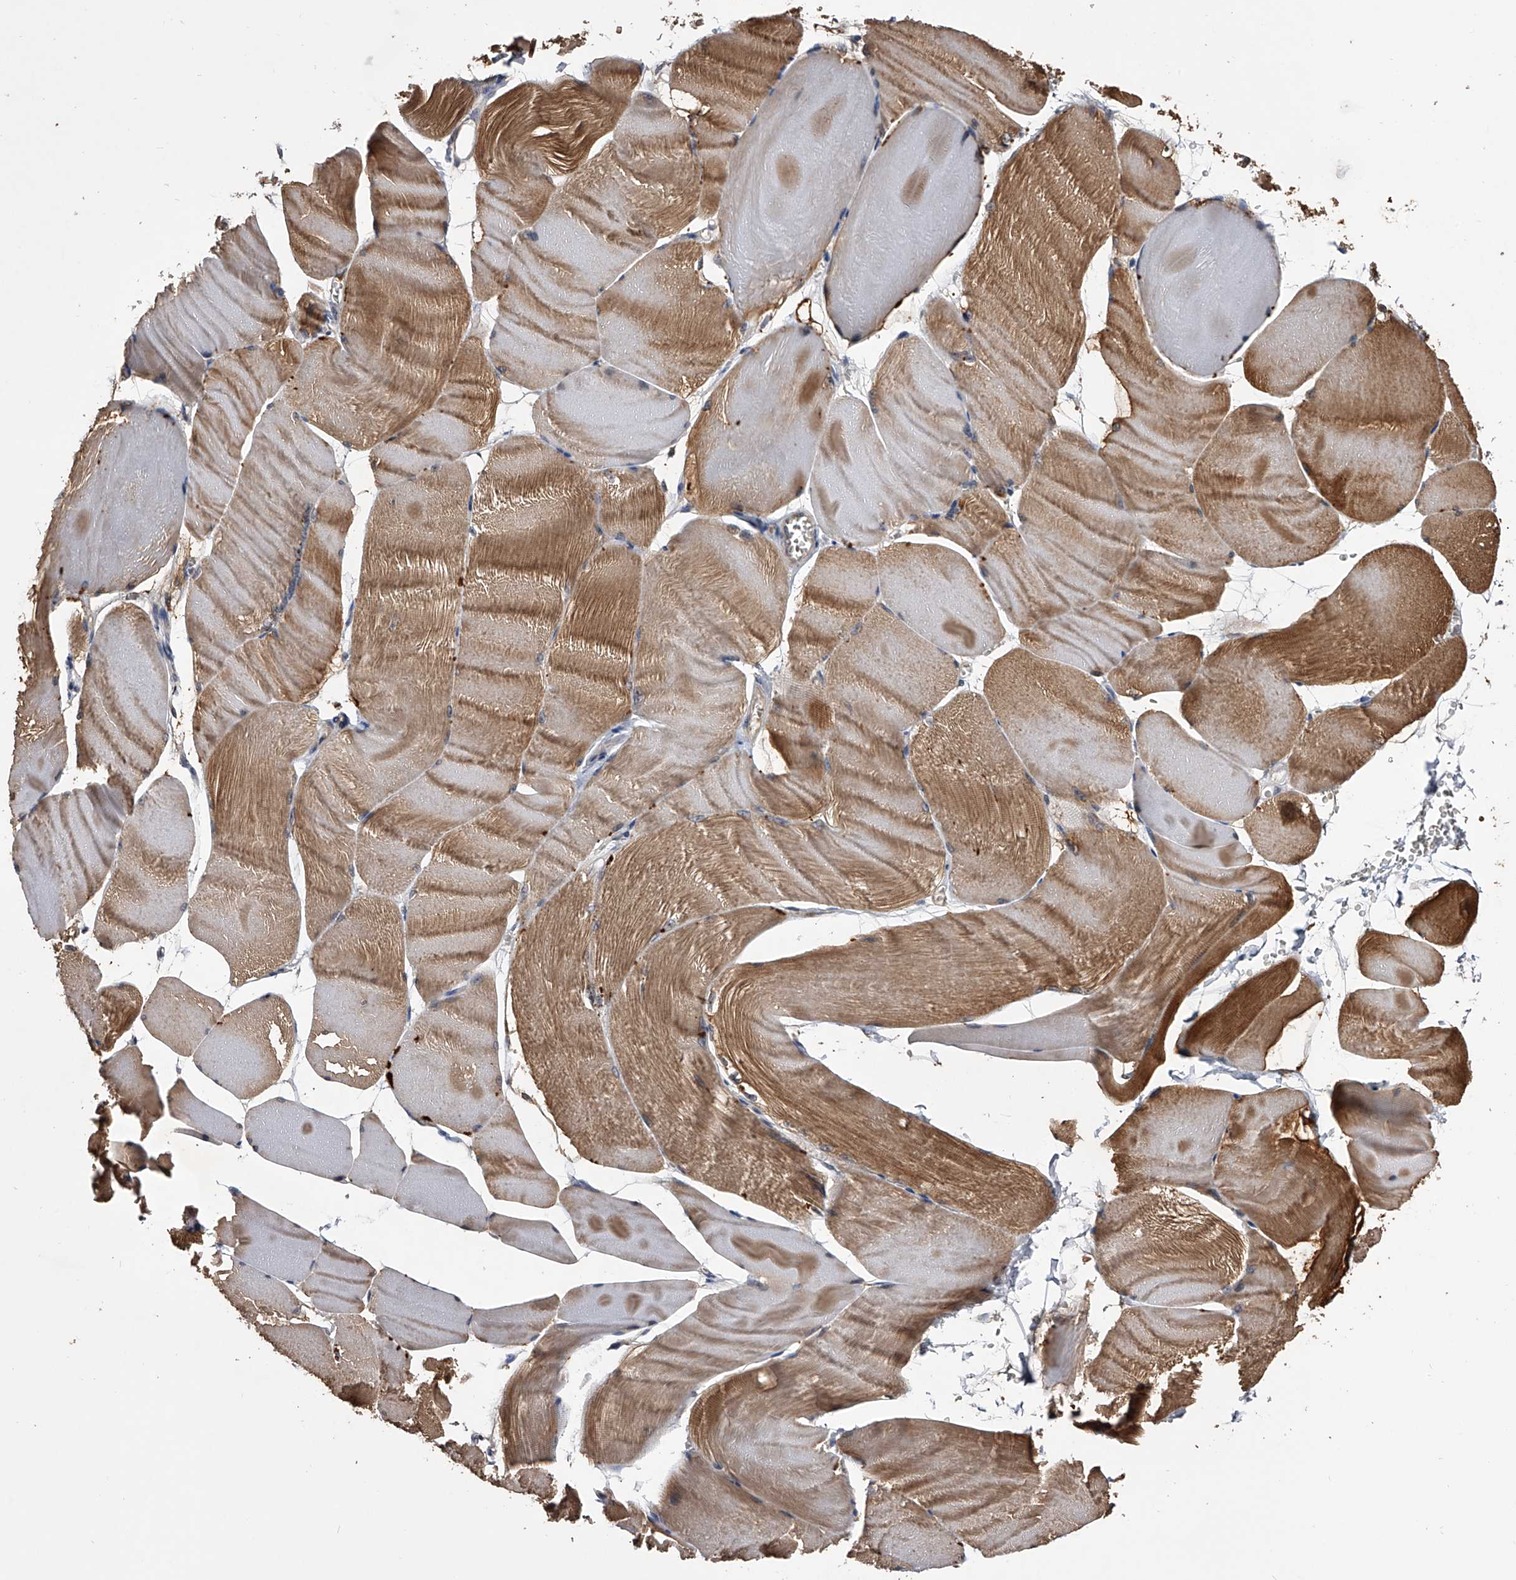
{"staining": {"intensity": "moderate", "quantity": ">75%", "location": "cytoplasmic/membranous"}, "tissue": "skeletal muscle", "cell_type": "Myocytes", "image_type": "normal", "snomed": [{"axis": "morphology", "description": "Normal tissue, NOS"}, {"axis": "morphology", "description": "Basal cell carcinoma"}, {"axis": "topography", "description": "Skeletal muscle"}], "caption": "Brown immunohistochemical staining in benign human skeletal muscle displays moderate cytoplasmic/membranous expression in about >75% of myocytes. Using DAB (3,3'-diaminobenzidine) (brown) and hematoxylin (blue) stains, captured at high magnification using brightfield microscopy.", "gene": "PAN3", "patient": {"sex": "female", "age": 64}}